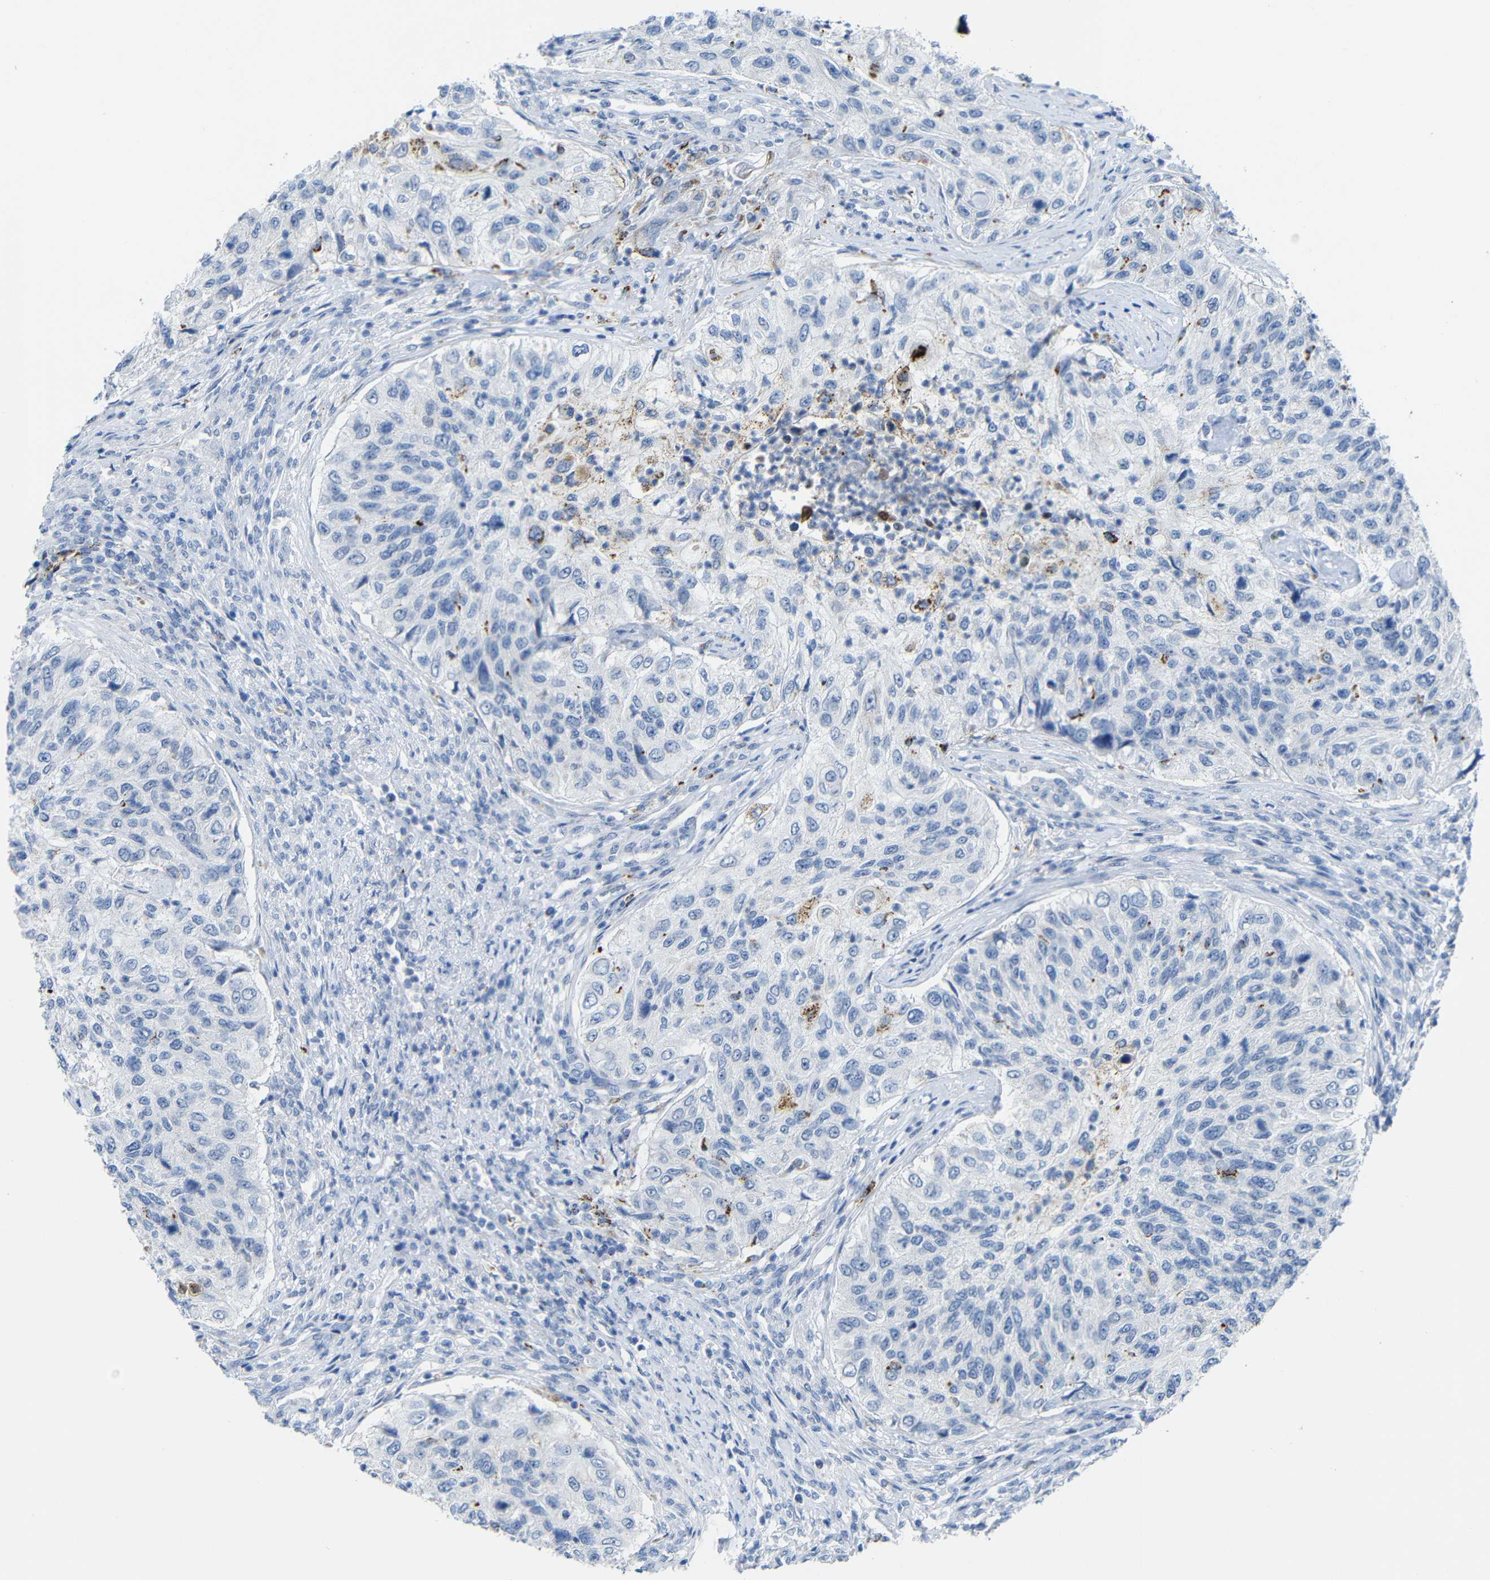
{"staining": {"intensity": "moderate", "quantity": "<25%", "location": "cytoplasmic/membranous"}, "tissue": "urothelial cancer", "cell_type": "Tumor cells", "image_type": "cancer", "snomed": [{"axis": "morphology", "description": "Urothelial carcinoma, High grade"}, {"axis": "topography", "description": "Urinary bladder"}], "caption": "DAB (3,3'-diaminobenzidine) immunohistochemical staining of human urothelial carcinoma (high-grade) demonstrates moderate cytoplasmic/membranous protein positivity in approximately <25% of tumor cells.", "gene": "C15orf48", "patient": {"sex": "female", "age": 60}}